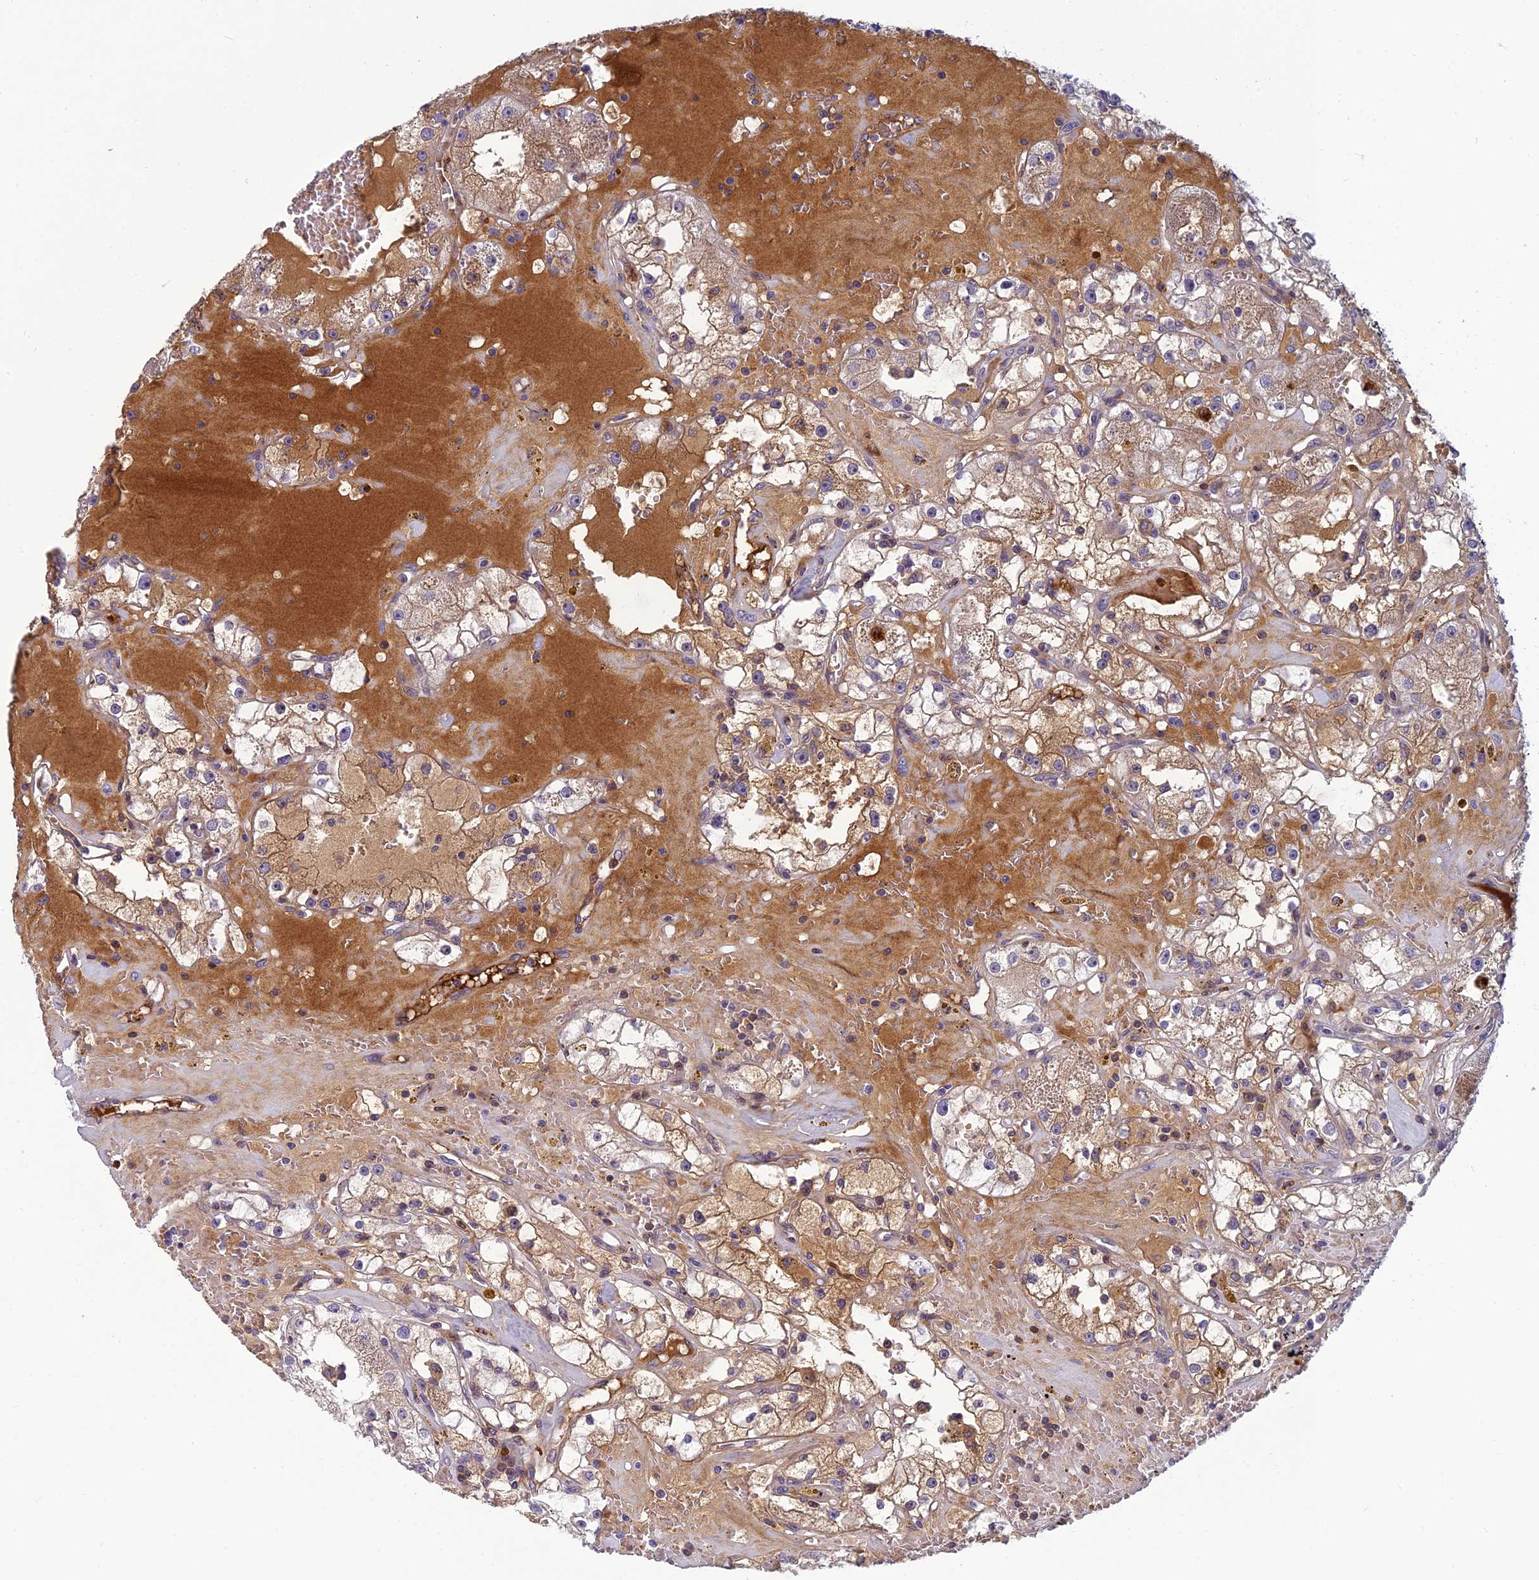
{"staining": {"intensity": "weak", "quantity": "25%-75%", "location": "cytoplasmic/membranous"}, "tissue": "renal cancer", "cell_type": "Tumor cells", "image_type": "cancer", "snomed": [{"axis": "morphology", "description": "Adenocarcinoma, NOS"}, {"axis": "topography", "description": "Kidney"}], "caption": "A brown stain shows weak cytoplasmic/membranous staining of a protein in human renal cancer (adenocarcinoma) tumor cells. (Stains: DAB (3,3'-diaminobenzidine) in brown, nuclei in blue, Microscopy: brightfield microscopy at high magnification).", "gene": "CLEC11A", "patient": {"sex": "male", "age": 56}}